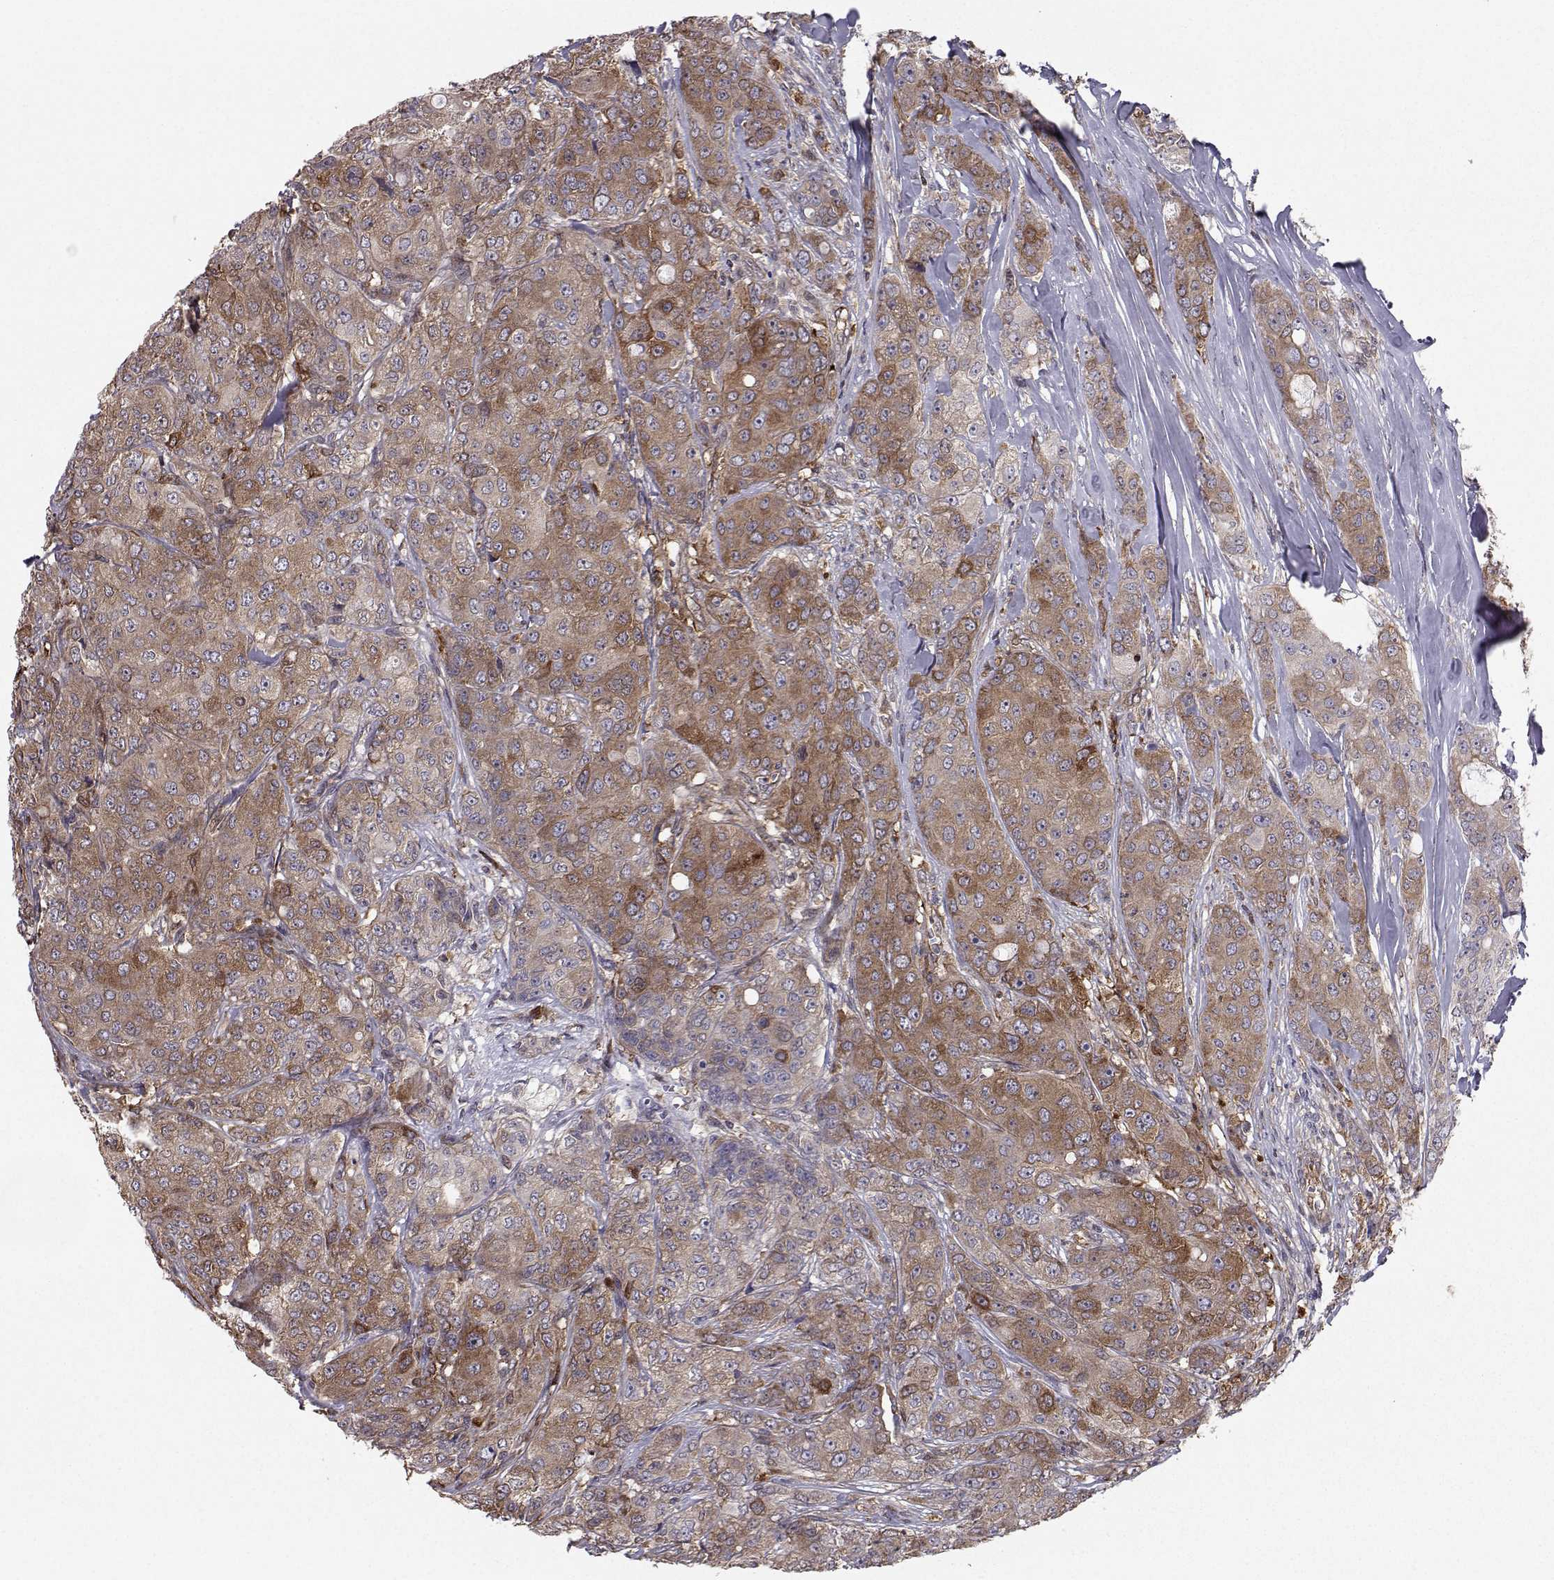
{"staining": {"intensity": "moderate", "quantity": "25%-75%", "location": "cytoplasmic/membranous"}, "tissue": "breast cancer", "cell_type": "Tumor cells", "image_type": "cancer", "snomed": [{"axis": "morphology", "description": "Duct carcinoma"}, {"axis": "topography", "description": "Breast"}], "caption": "Breast cancer was stained to show a protein in brown. There is medium levels of moderate cytoplasmic/membranous staining in about 25%-75% of tumor cells. (DAB IHC with brightfield microscopy, high magnification).", "gene": "HSP90AB1", "patient": {"sex": "female", "age": 43}}